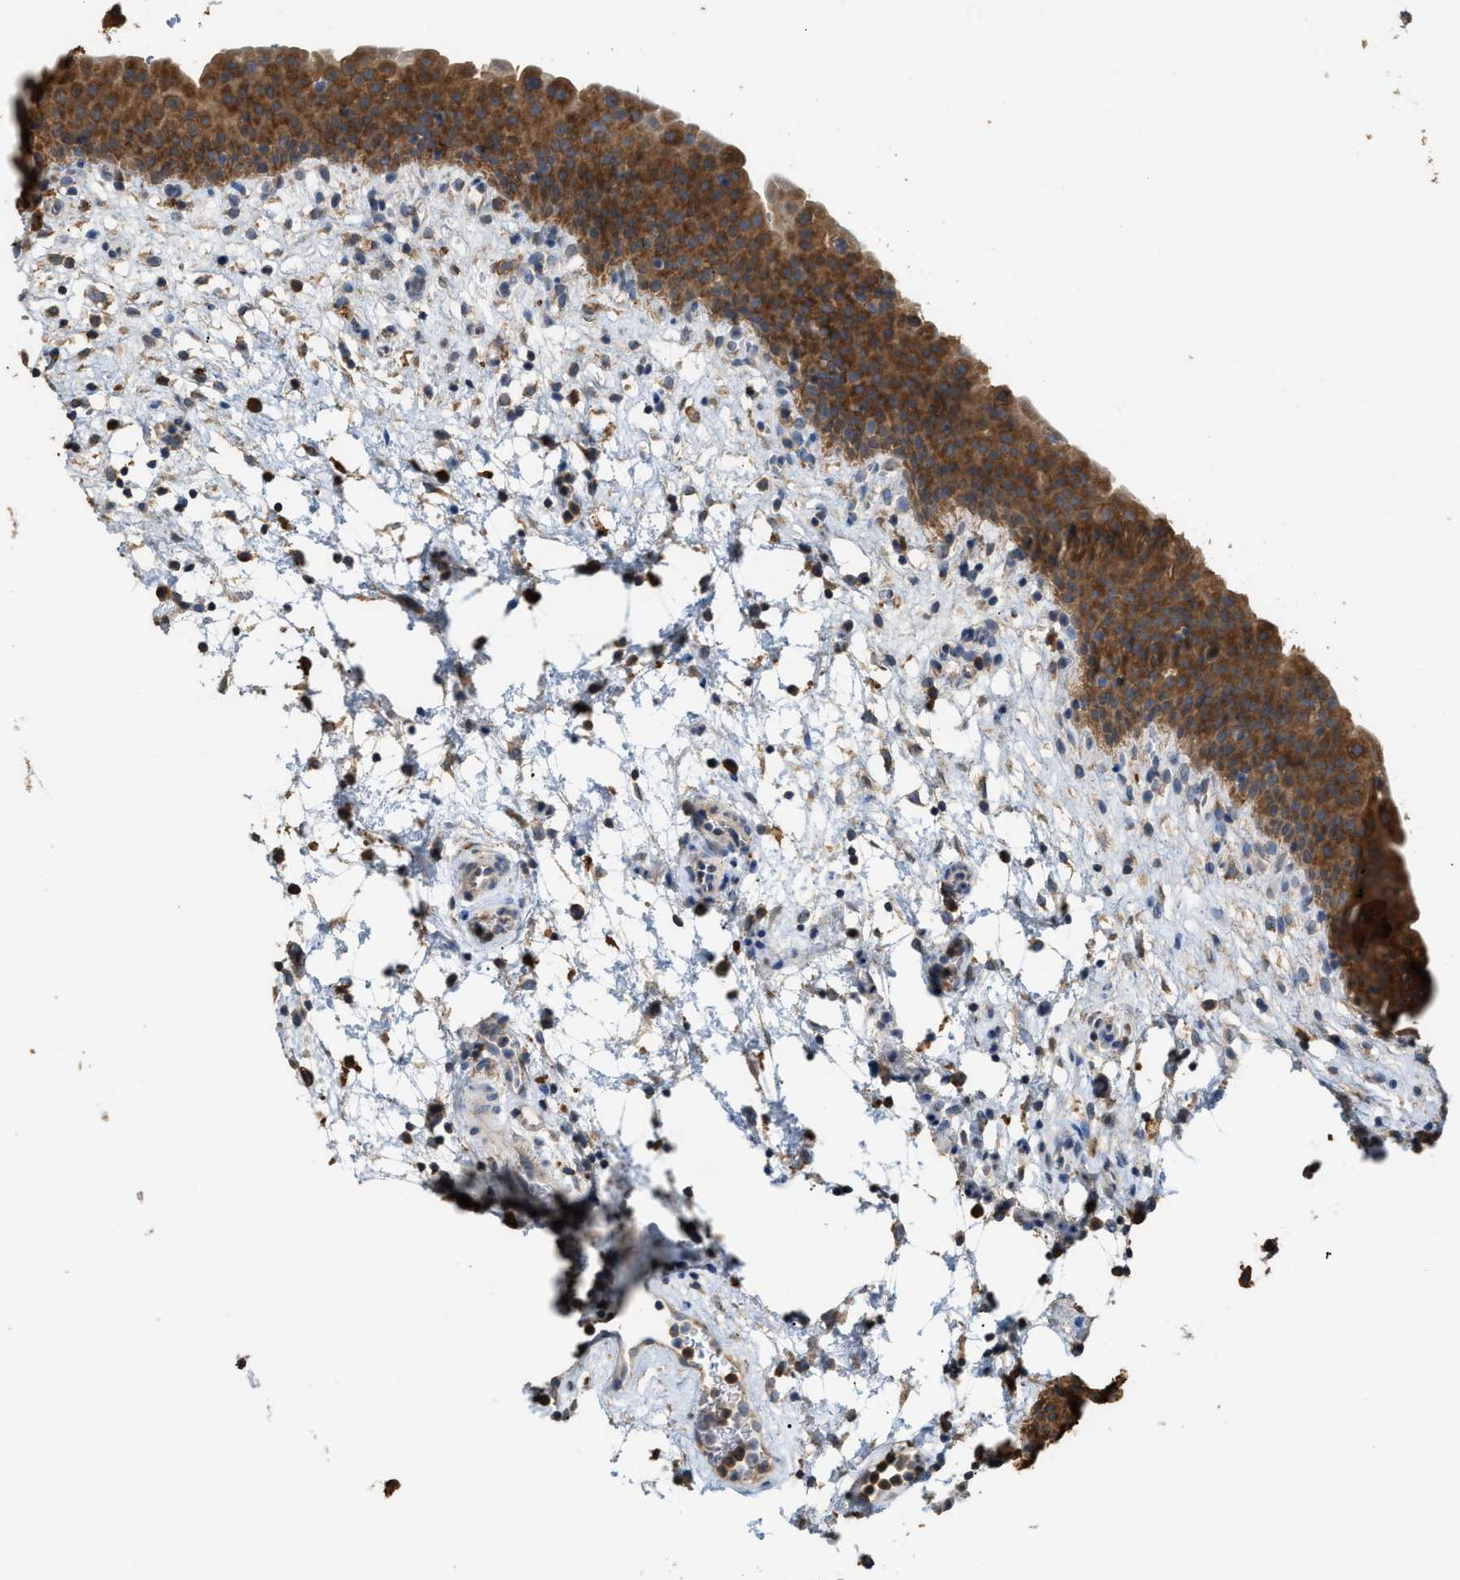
{"staining": {"intensity": "strong", "quantity": ">75%", "location": "cytoplasmic/membranous"}, "tissue": "urinary bladder", "cell_type": "Urothelial cells", "image_type": "normal", "snomed": [{"axis": "morphology", "description": "Normal tissue, NOS"}, {"axis": "topography", "description": "Urinary bladder"}], "caption": "Immunohistochemical staining of unremarkable urinary bladder demonstrates high levels of strong cytoplasmic/membranous staining in approximately >75% of urothelial cells.", "gene": "GCN1", "patient": {"sex": "male", "age": 37}}